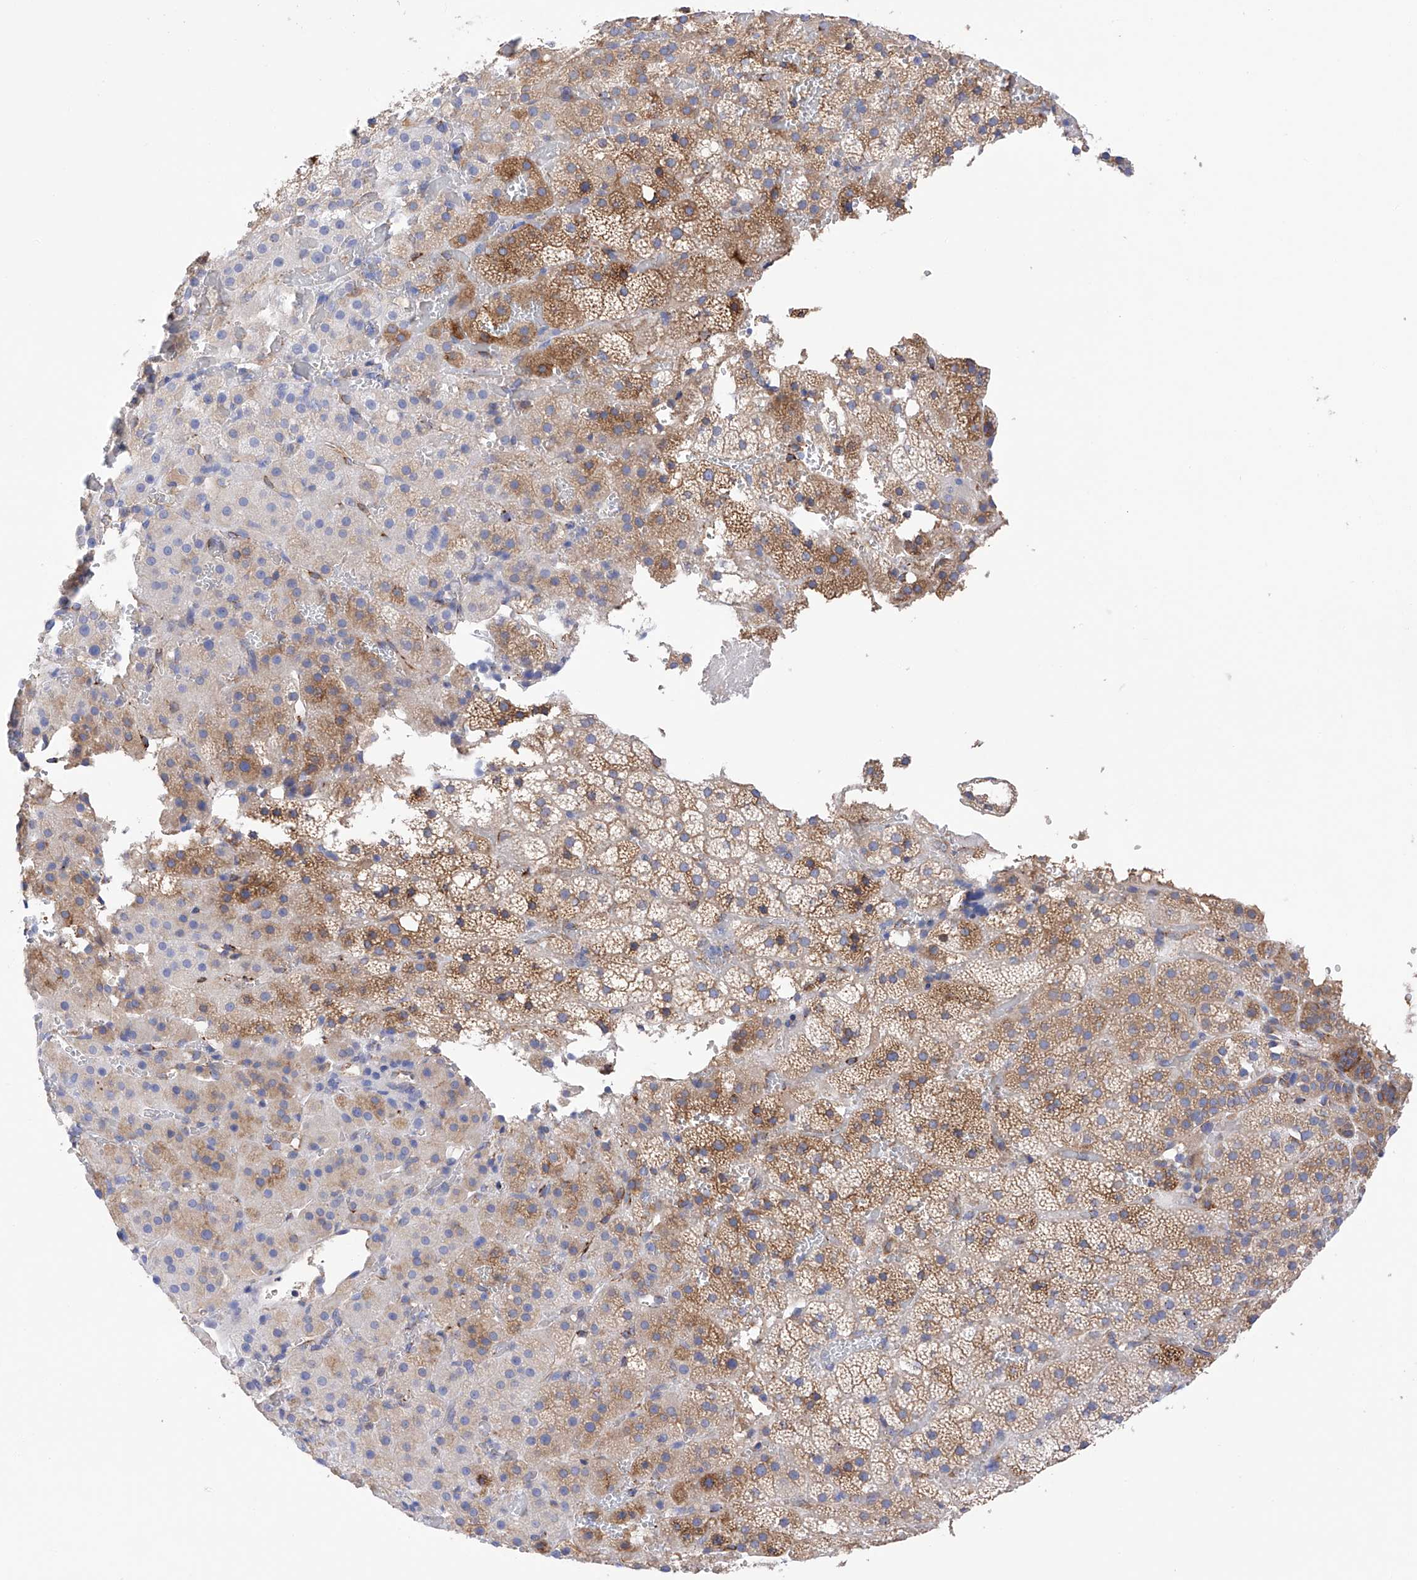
{"staining": {"intensity": "moderate", "quantity": "<25%", "location": "cytoplasmic/membranous"}, "tissue": "adrenal gland", "cell_type": "Glandular cells", "image_type": "normal", "snomed": [{"axis": "morphology", "description": "Normal tissue, NOS"}, {"axis": "topography", "description": "Adrenal gland"}], "caption": "Protein staining of benign adrenal gland displays moderate cytoplasmic/membranous staining in approximately <25% of glandular cells.", "gene": "PDIA5", "patient": {"sex": "female", "age": 59}}